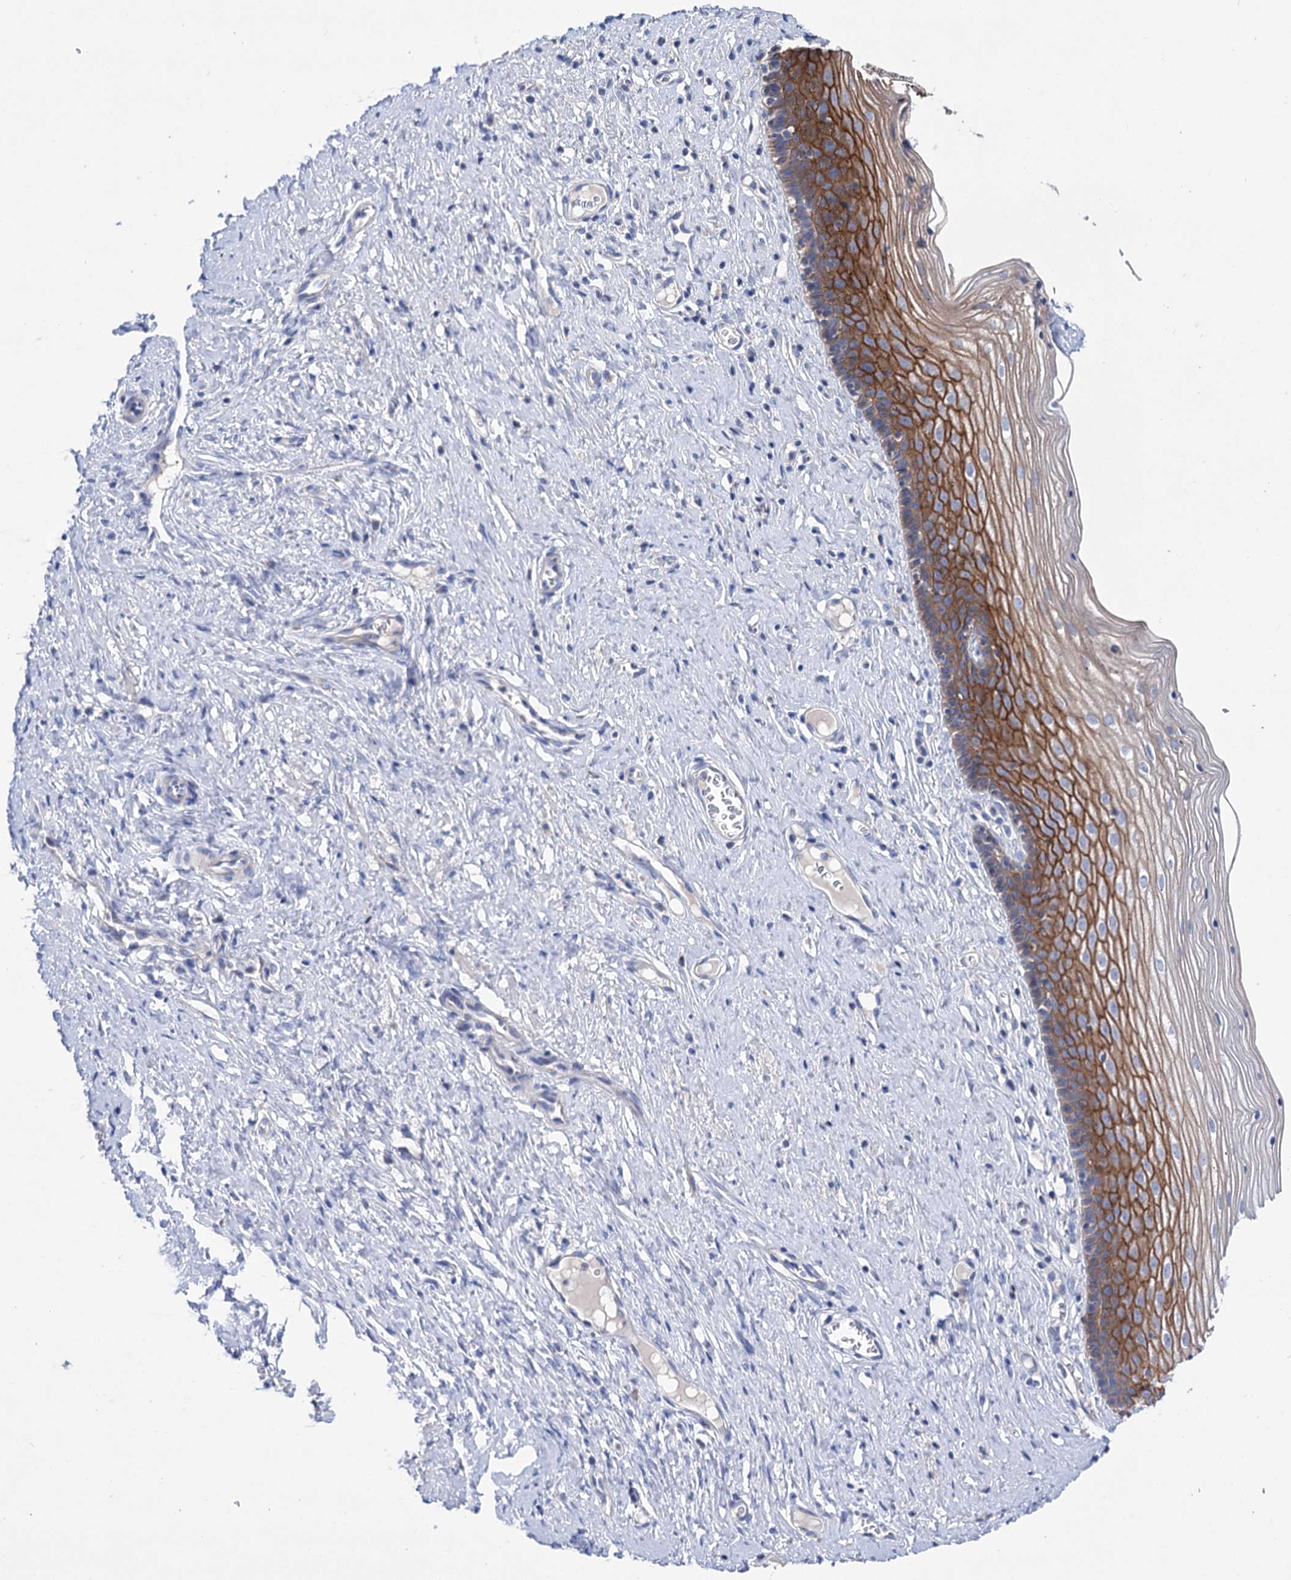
{"staining": {"intensity": "negative", "quantity": "none", "location": "none"}, "tissue": "cervix", "cell_type": "Glandular cells", "image_type": "normal", "snomed": [{"axis": "morphology", "description": "Normal tissue, NOS"}, {"axis": "topography", "description": "Cervix"}], "caption": "This is a photomicrograph of IHC staining of benign cervix, which shows no staining in glandular cells.", "gene": "YARS2", "patient": {"sex": "female", "age": 42}}